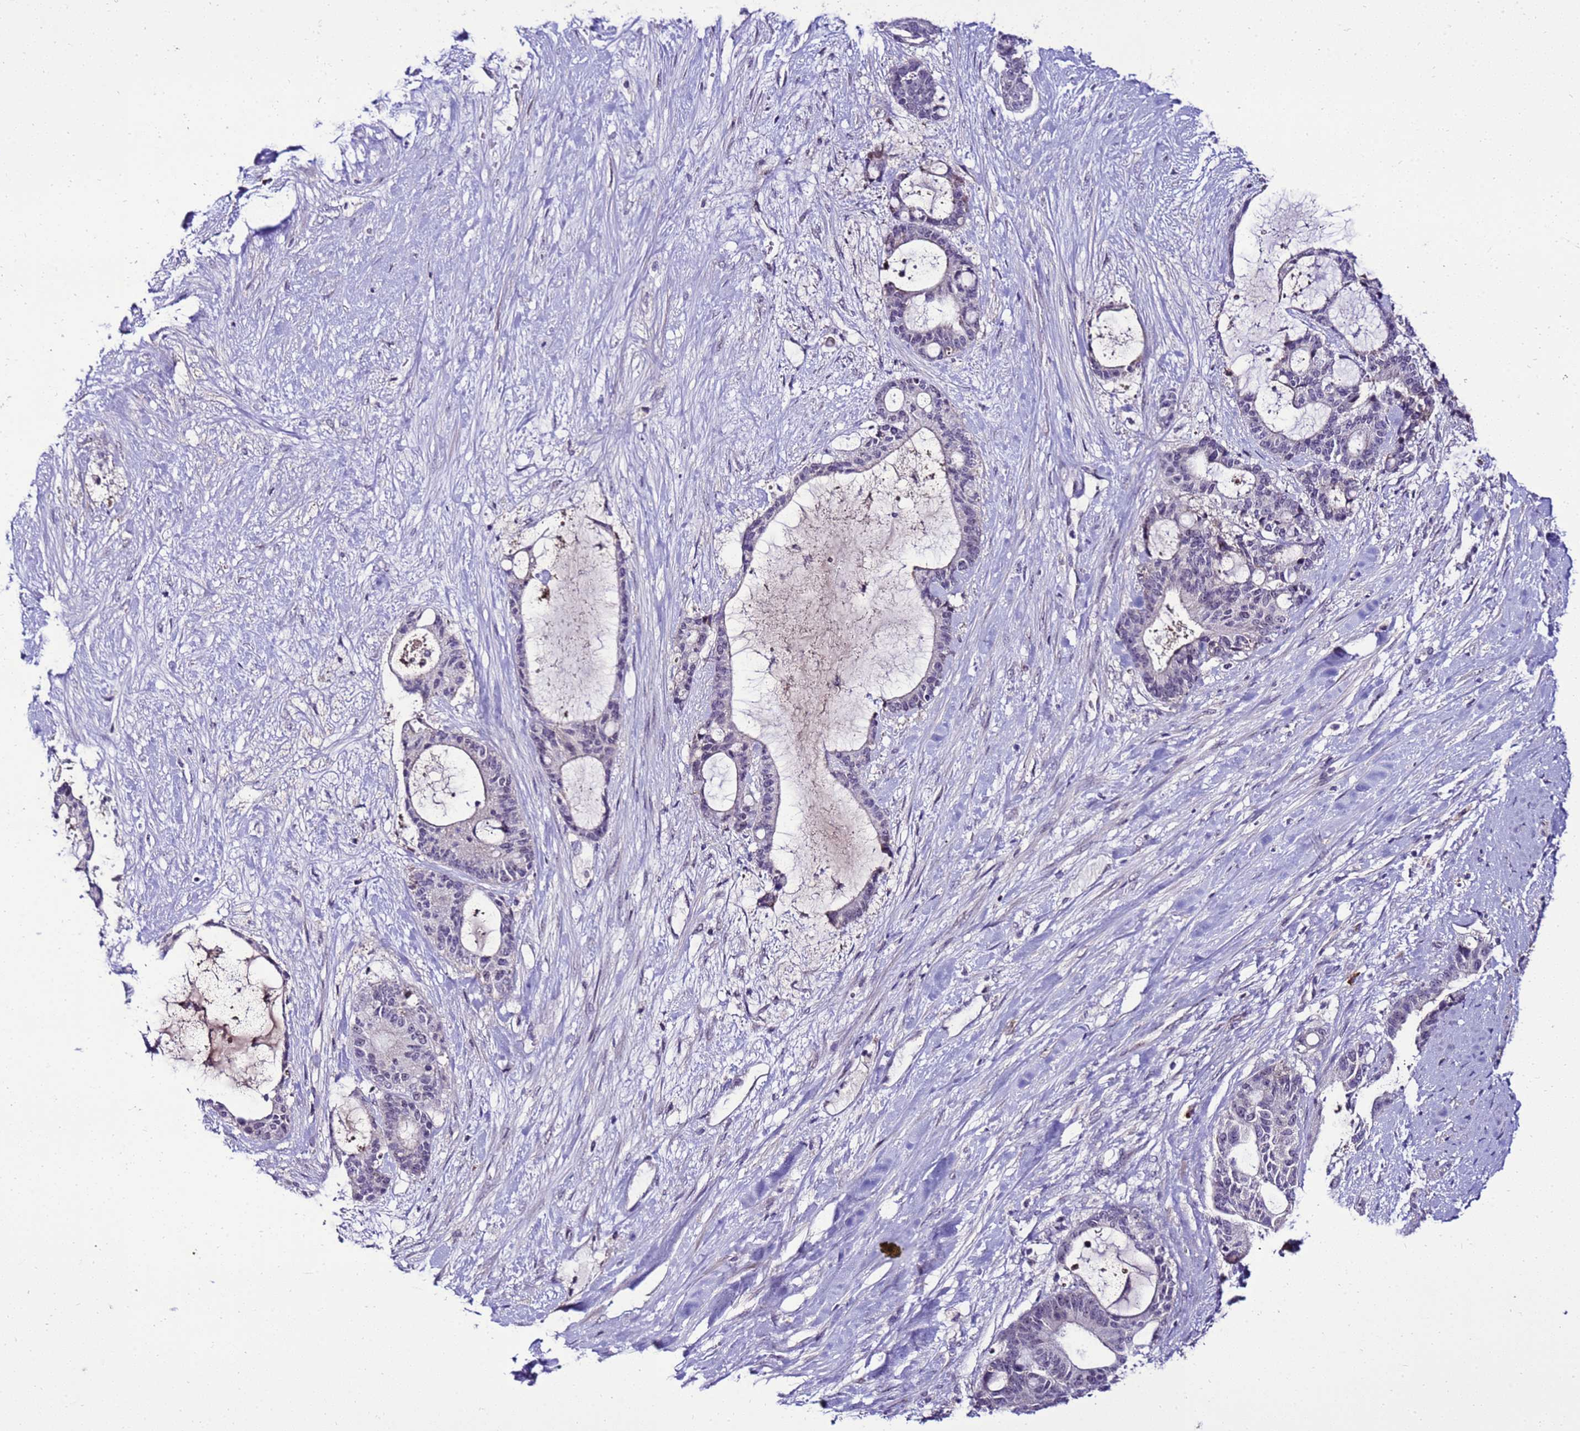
{"staining": {"intensity": "negative", "quantity": "none", "location": "none"}, "tissue": "liver cancer", "cell_type": "Tumor cells", "image_type": "cancer", "snomed": [{"axis": "morphology", "description": "Normal tissue, NOS"}, {"axis": "morphology", "description": "Cholangiocarcinoma"}, {"axis": "topography", "description": "Liver"}, {"axis": "topography", "description": "Peripheral nerve tissue"}], "caption": "This is an IHC histopathology image of liver cancer (cholangiocarcinoma). There is no staining in tumor cells.", "gene": "C19orf47", "patient": {"sex": "female", "age": 73}}